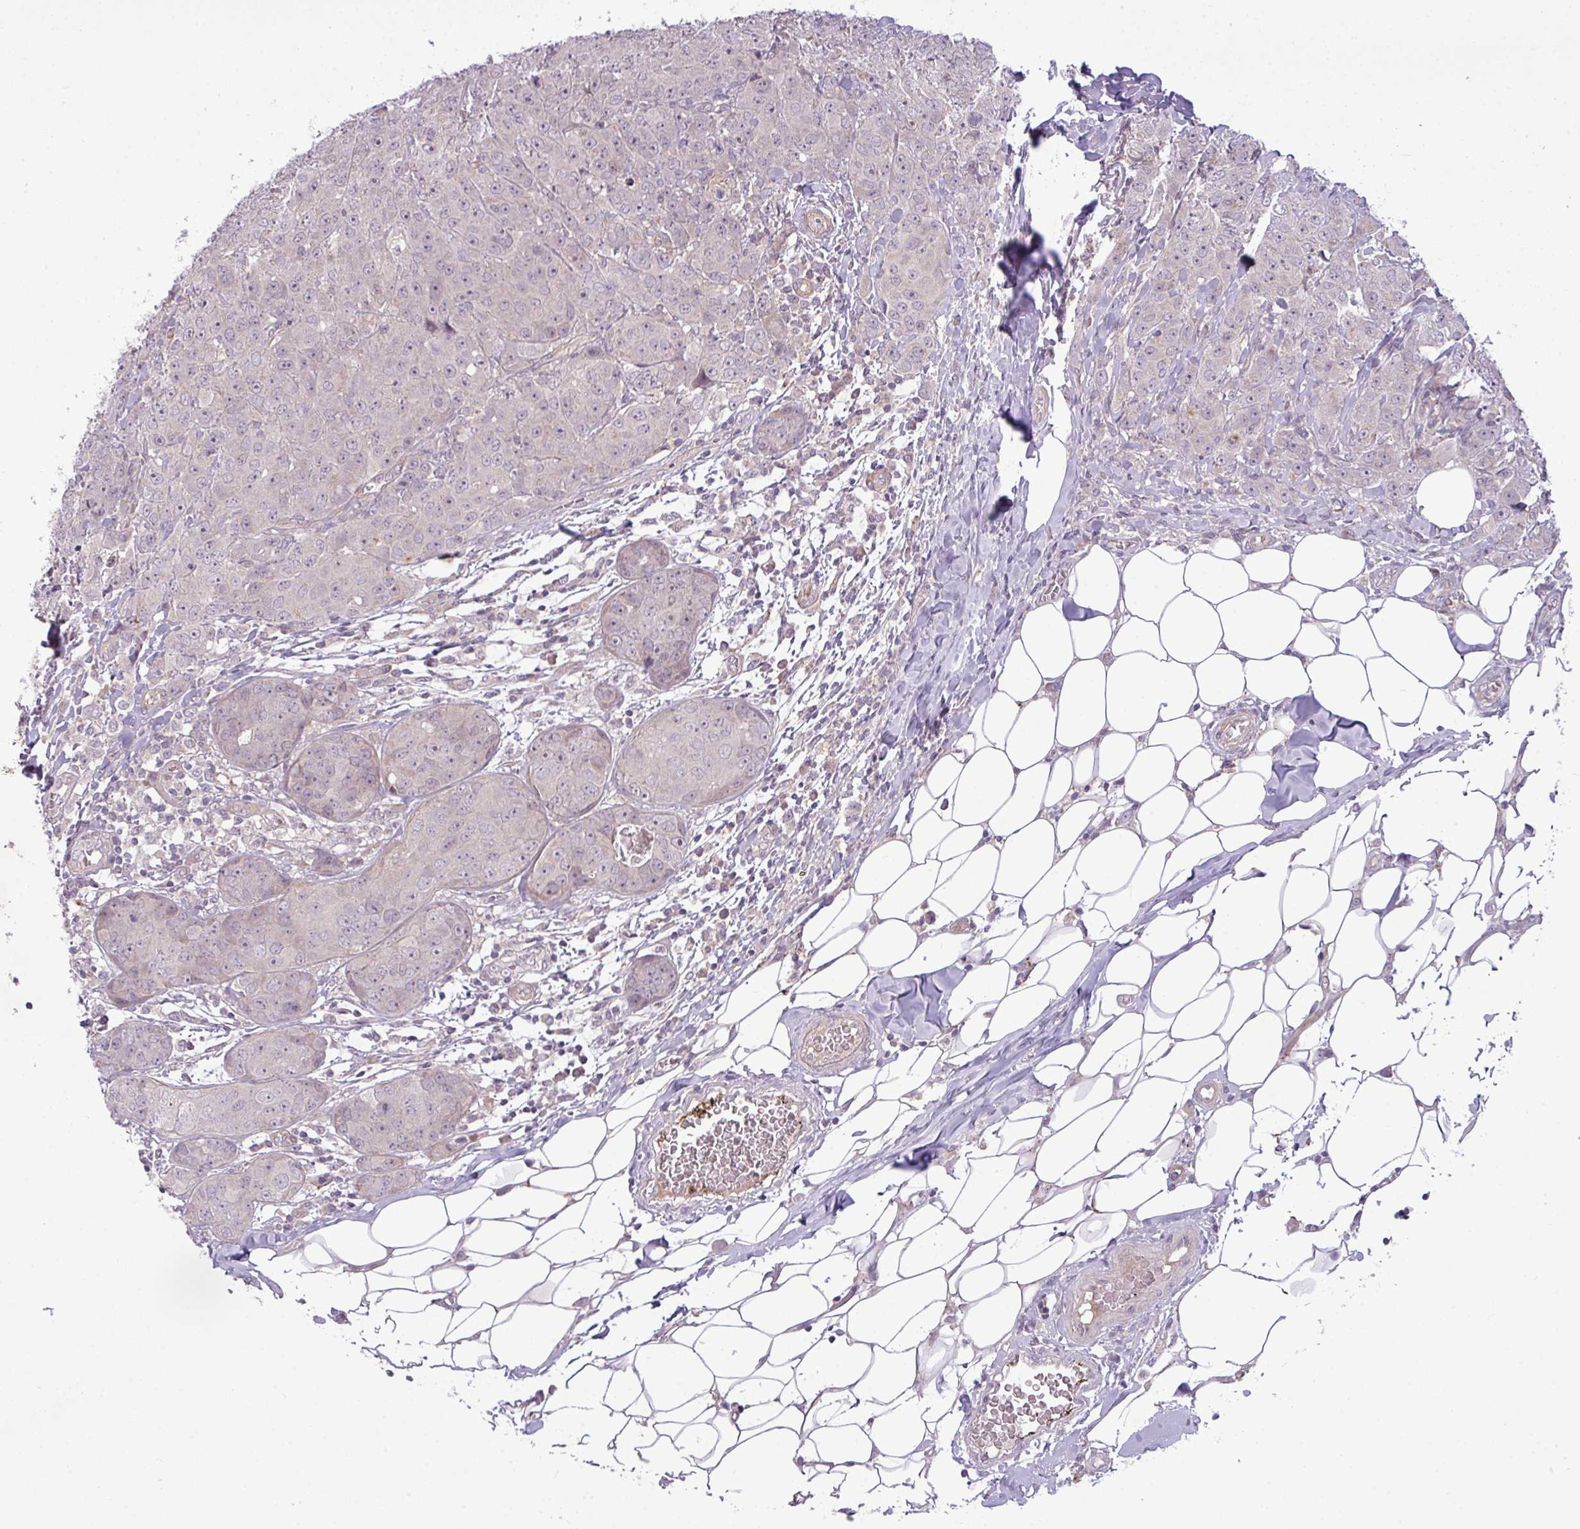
{"staining": {"intensity": "negative", "quantity": "none", "location": "none"}, "tissue": "breast cancer", "cell_type": "Tumor cells", "image_type": "cancer", "snomed": [{"axis": "morphology", "description": "Duct carcinoma"}, {"axis": "topography", "description": "Breast"}], "caption": "There is no significant positivity in tumor cells of infiltrating ductal carcinoma (breast).", "gene": "ZNF35", "patient": {"sex": "female", "age": 43}}